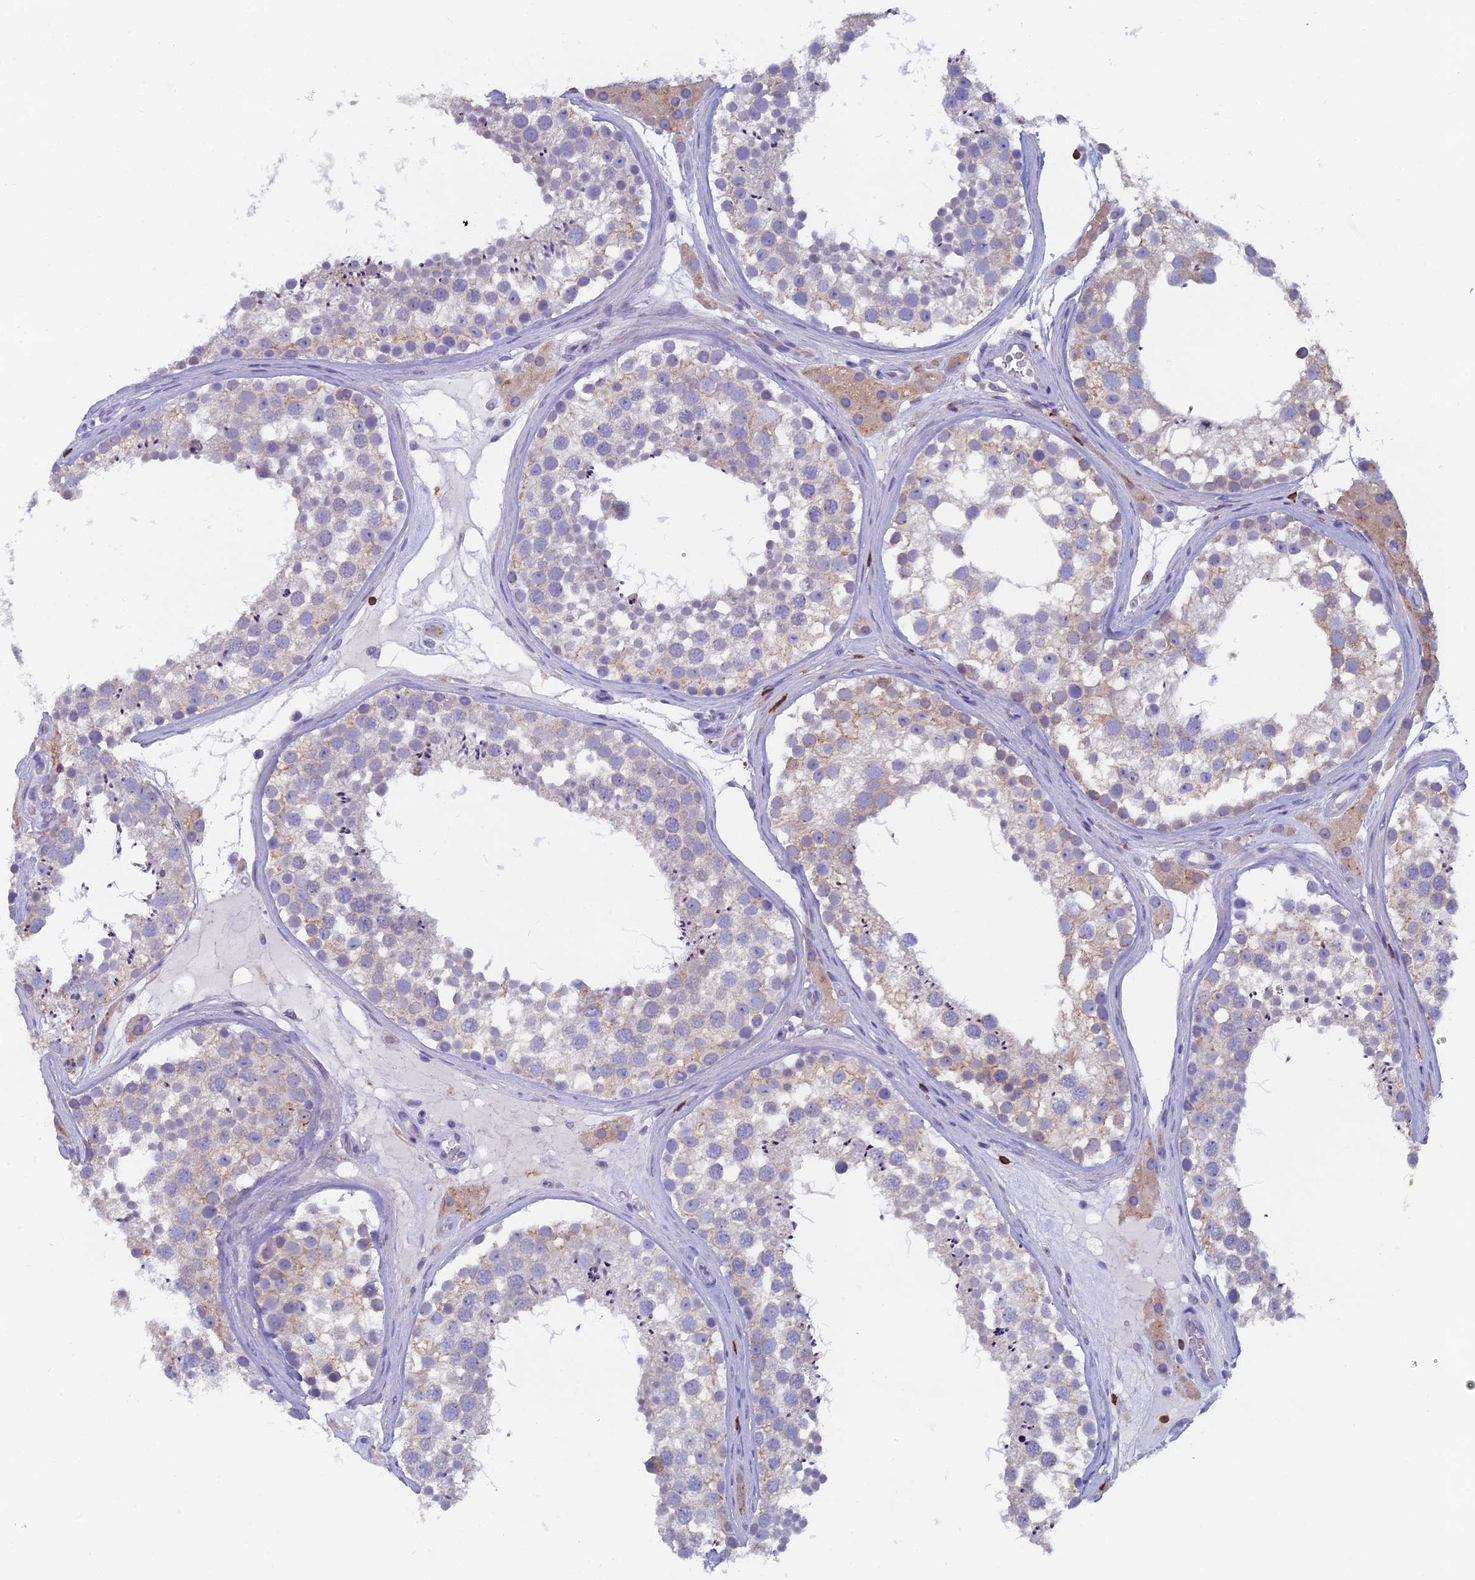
{"staining": {"intensity": "weak", "quantity": "<25%", "location": "cytoplasmic/membranous"}, "tissue": "testis", "cell_type": "Cells in seminiferous ducts", "image_type": "normal", "snomed": [{"axis": "morphology", "description": "Normal tissue, NOS"}, {"axis": "topography", "description": "Testis"}], "caption": "A micrograph of testis stained for a protein exhibits no brown staining in cells in seminiferous ducts. (DAB immunohistochemistry visualized using brightfield microscopy, high magnification).", "gene": "ABI3BP", "patient": {"sex": "male", "age": 46}}